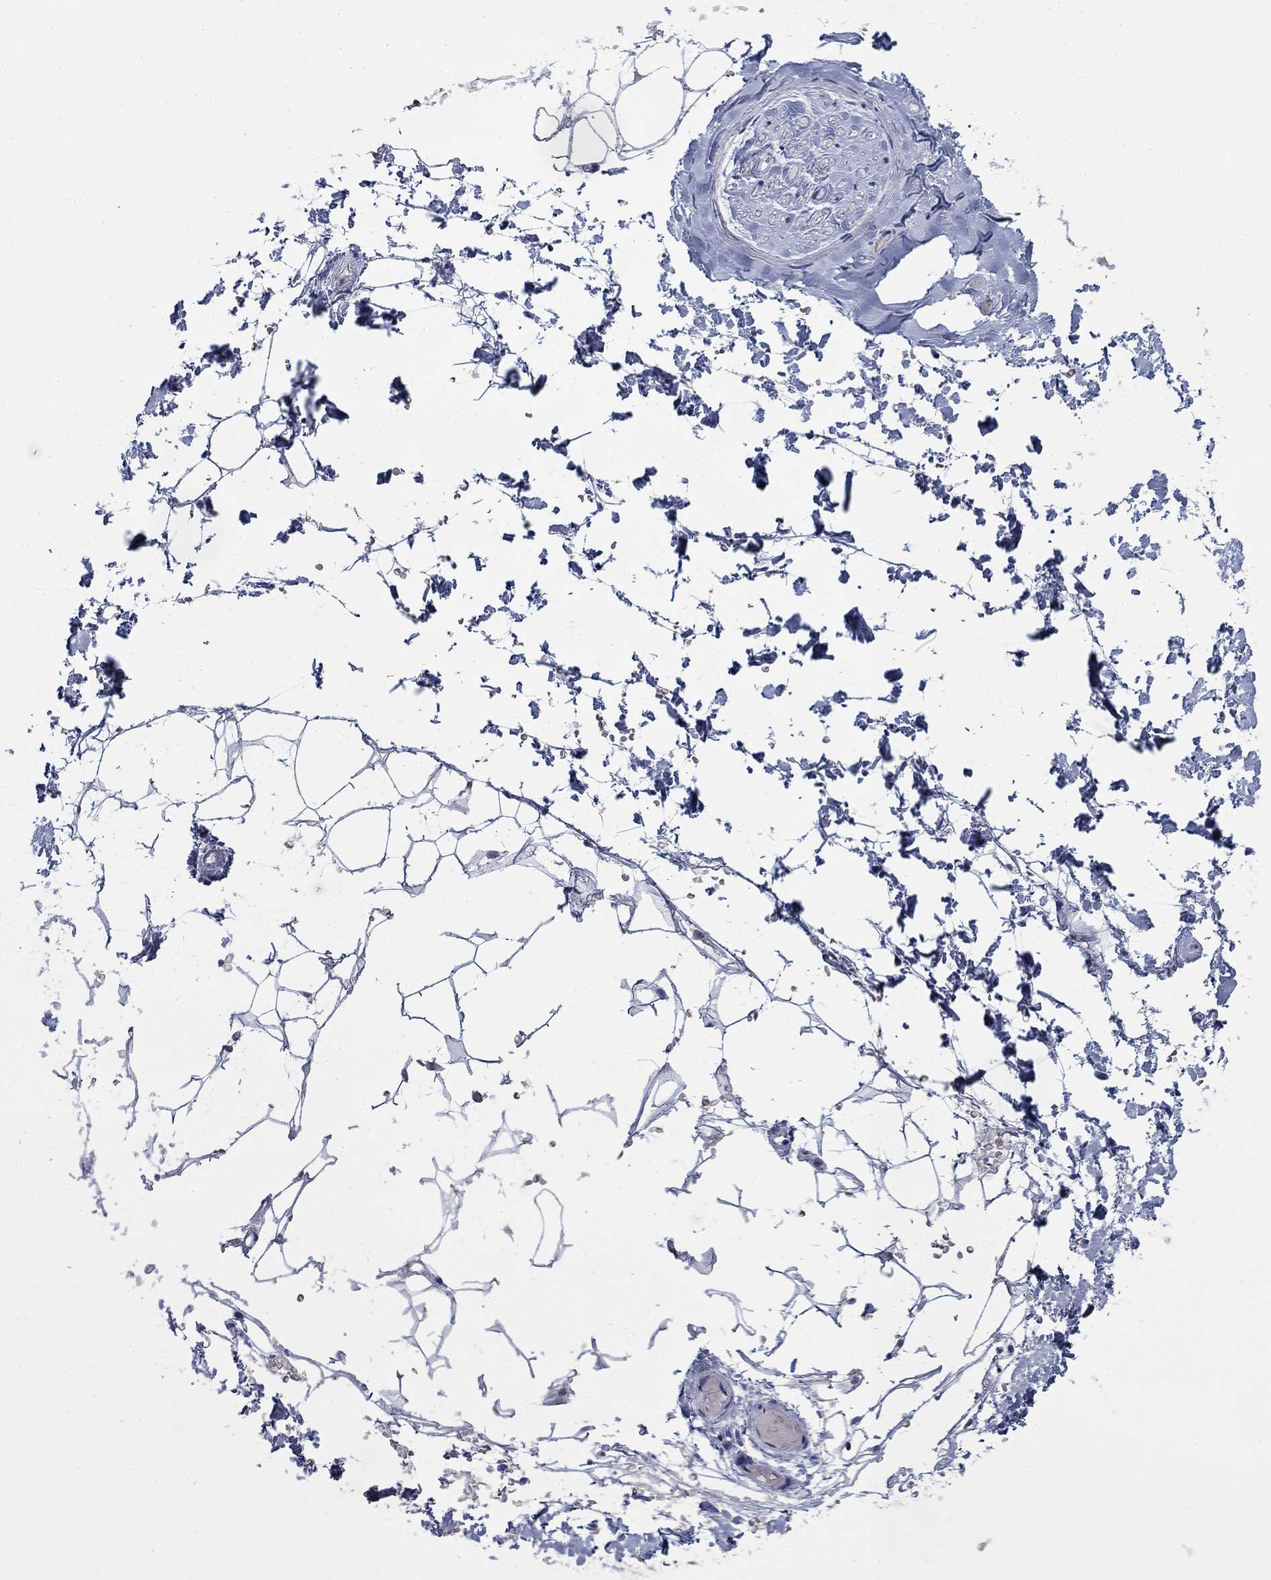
{"staining": {"intensity": "negative", "quantity": "none", "location": "none"}, "tissue": "adipose tissue", "cell_type": "Adipocytes", "image_type": "normal", "snomed": [{"axis": "morphology", "description": "Normal tissue, NOS"}, {"axis": "topography", "description": "Skin"}, {"axis": "topography", "description": "Peripheral nerve tissue"}], "caption": "Immunohistochemistry (IHC) histopathology image of benign human adipose tissue stained for a protein (brown), which exhibits no staining in adipocytes. (Immunohistochemistry (IHC), brightfield microscopy, high magnification).", "gene": "TOR1AIP1", "patient": {"sex": "female", "age": 56}}